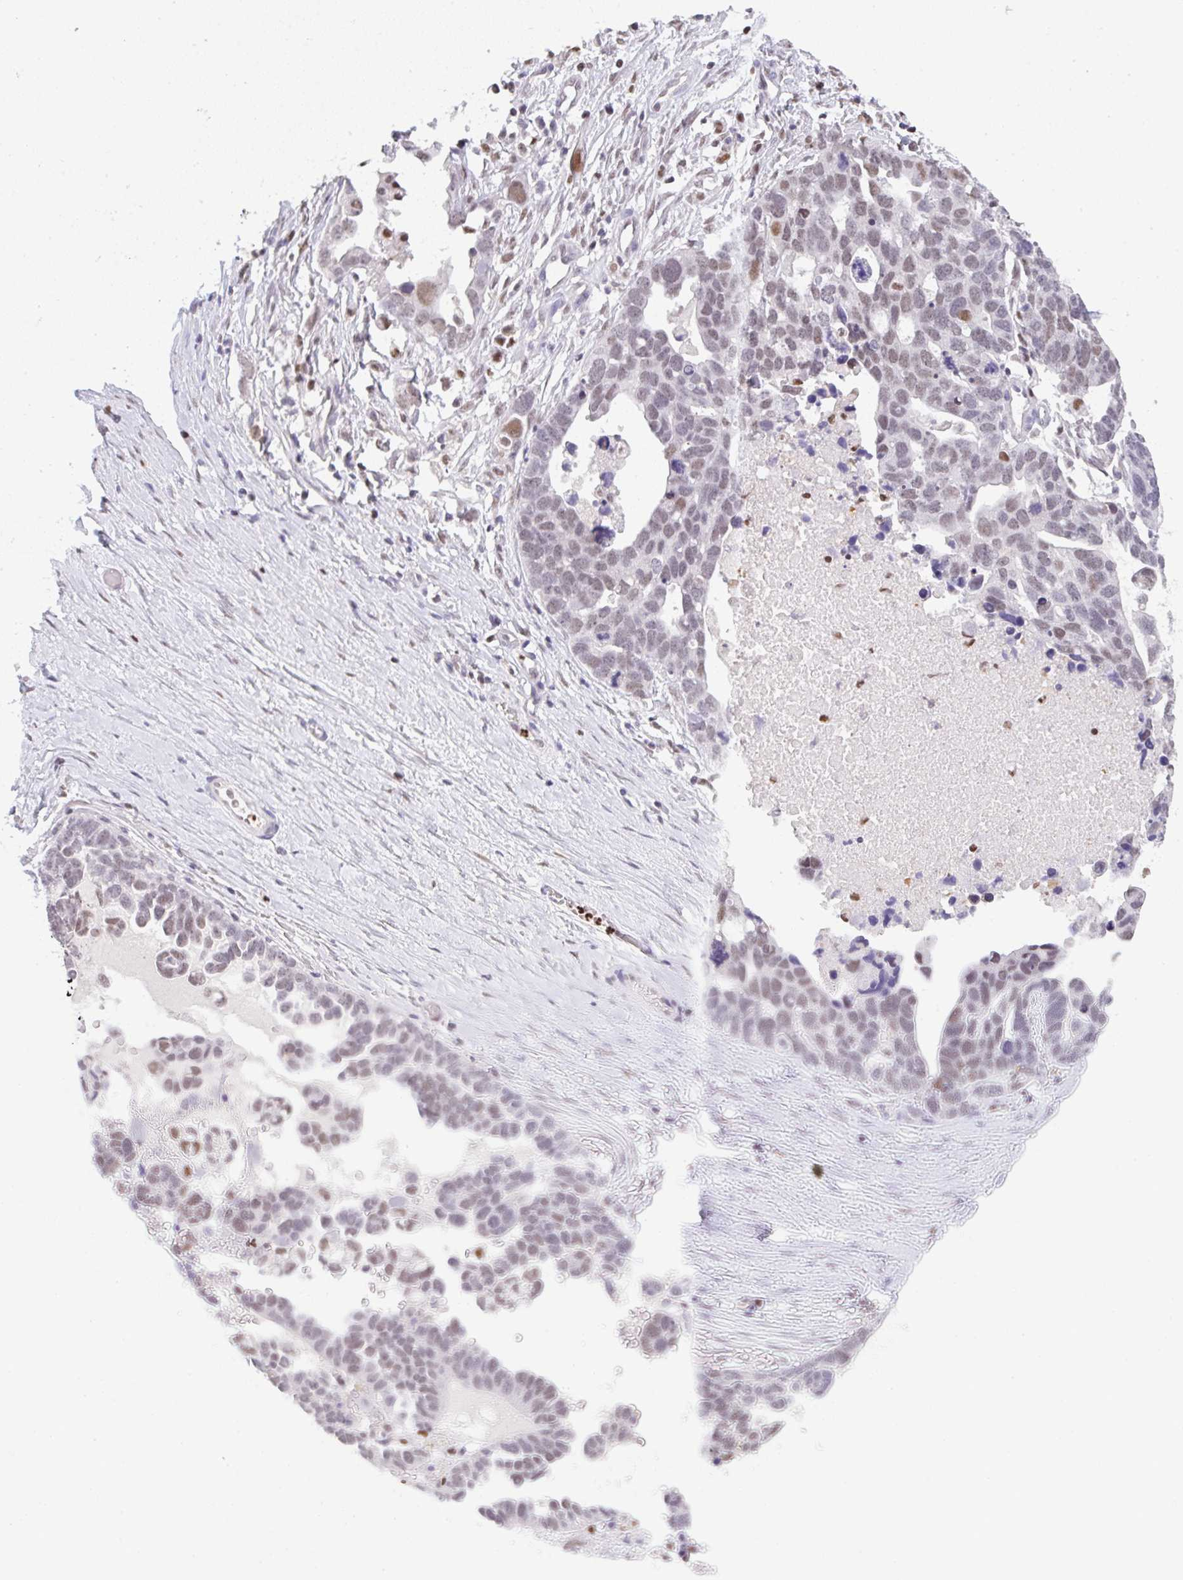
{"staining": {"intensity": "moderate", "quantity": "25%-75%", "location": "nuclear"}, "tissue": "ovarian cancer", "cell_type": "Tumor cells", "image_type": "cancer", "snomed": [{"axis": "morphology", "description": "Cystadenocarcinoma, serous, NOS"}, {"axis": "topography", "description": "Ovary"}], "caption": "Immunohistochemical staining of human ovarian cancer (serous cystadenocarcinoma) exhibits moderate nuclear protein expression in approximately 25%-75% of tumor cells.", "gene": "BBX", "patient": {"sex": "female", "age": 54}}